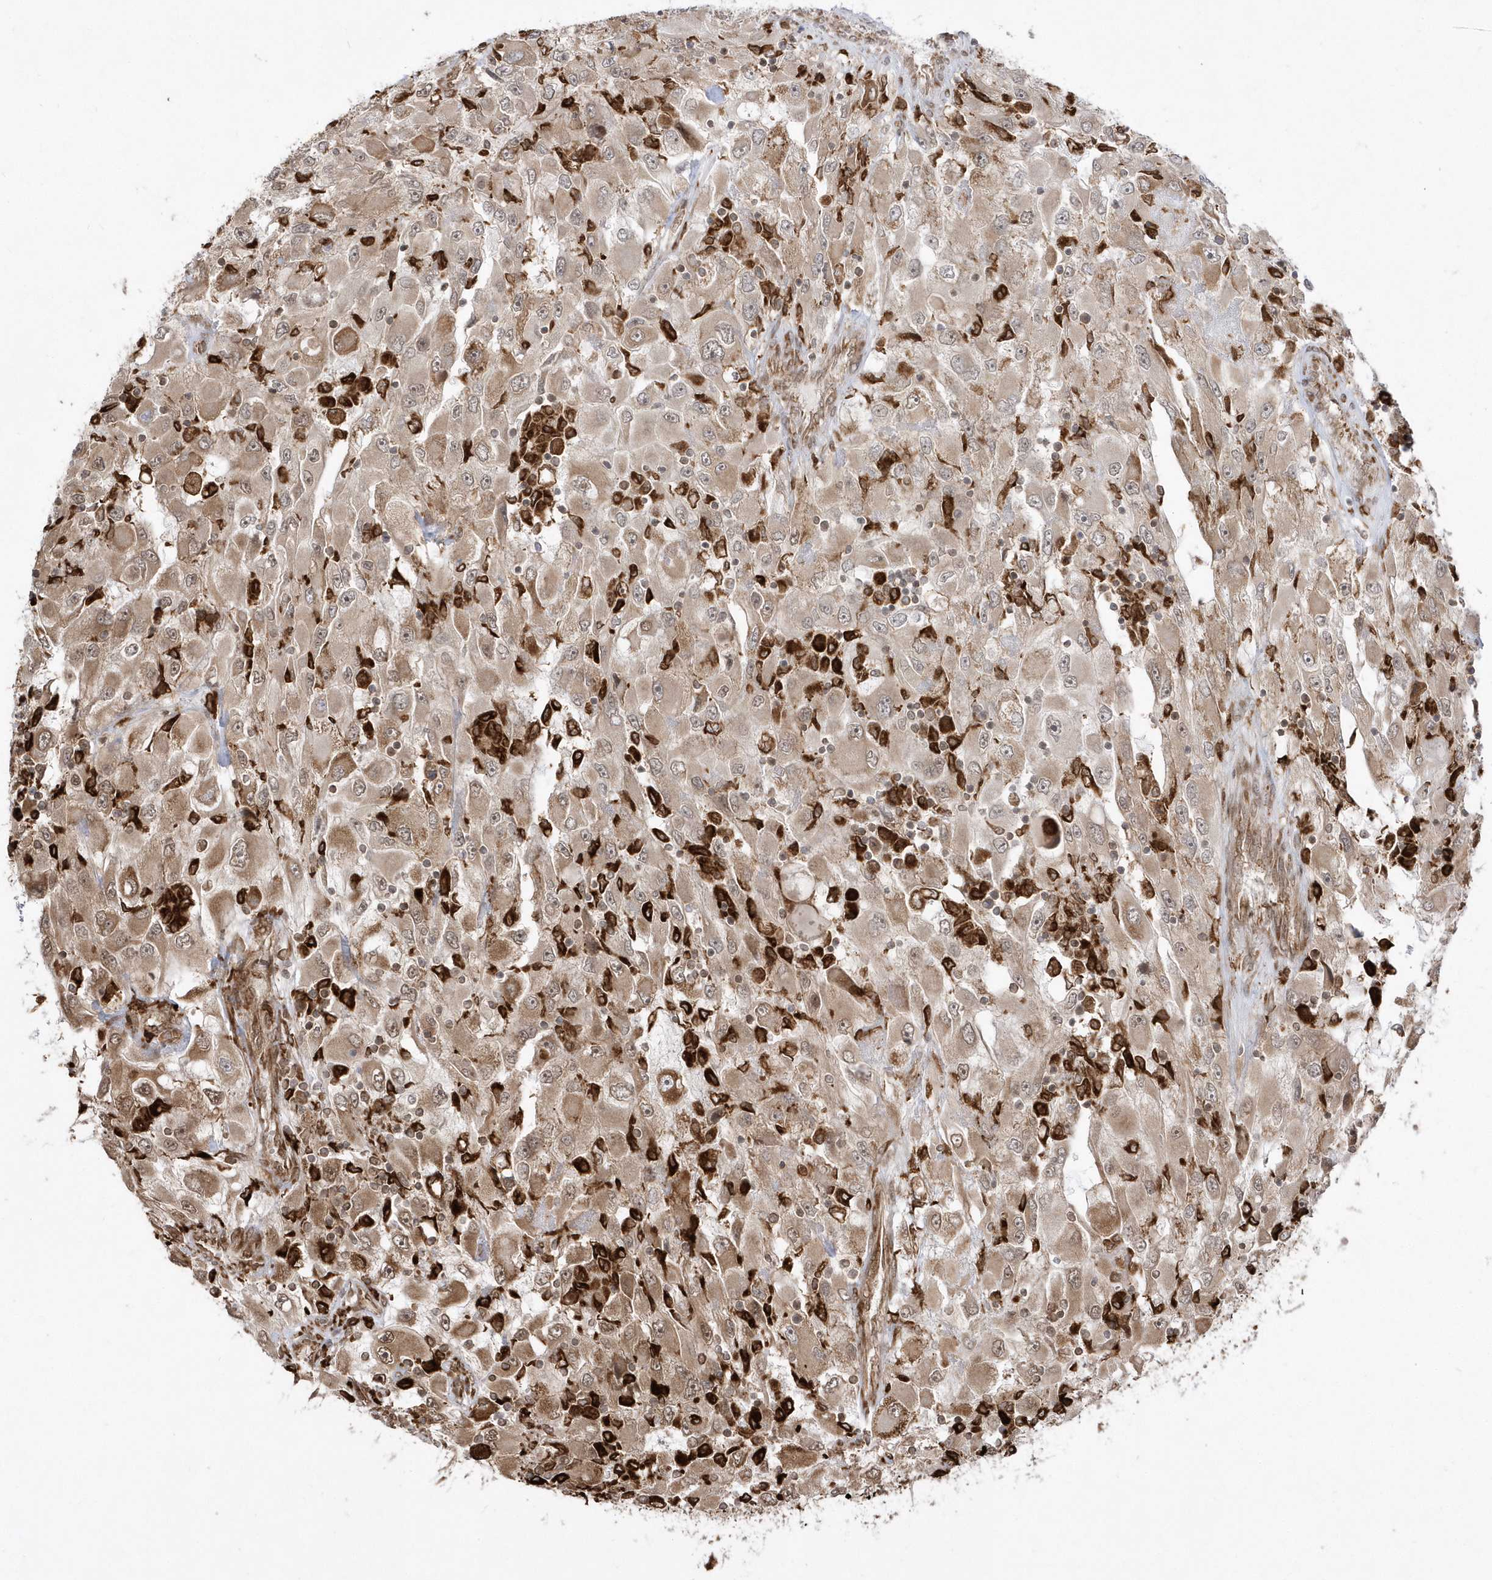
{"staining": {"intensity": "moderate", "quantity": "25%-75%", "location": "cytoplasmic/membranous,nuclear"}, "tissue": "renal cancer", "cell_type": "Tumor cells", "image_type": "cancer", "snomed": [{"axis": "morphology", "description": "Adenocarcinoma, NOS"}, {"axis": "topography", "description": "Kidney"}], "caption": "Immunohistochemical staining of adenocarcinoma (renal) reveals medium levels of moderate cytoplasmic/membranous and nuclear staining in approximately 25%-75% of tumor cells.", "gene": "EPC2", "patient": {"sex": "female", "age": 52}}